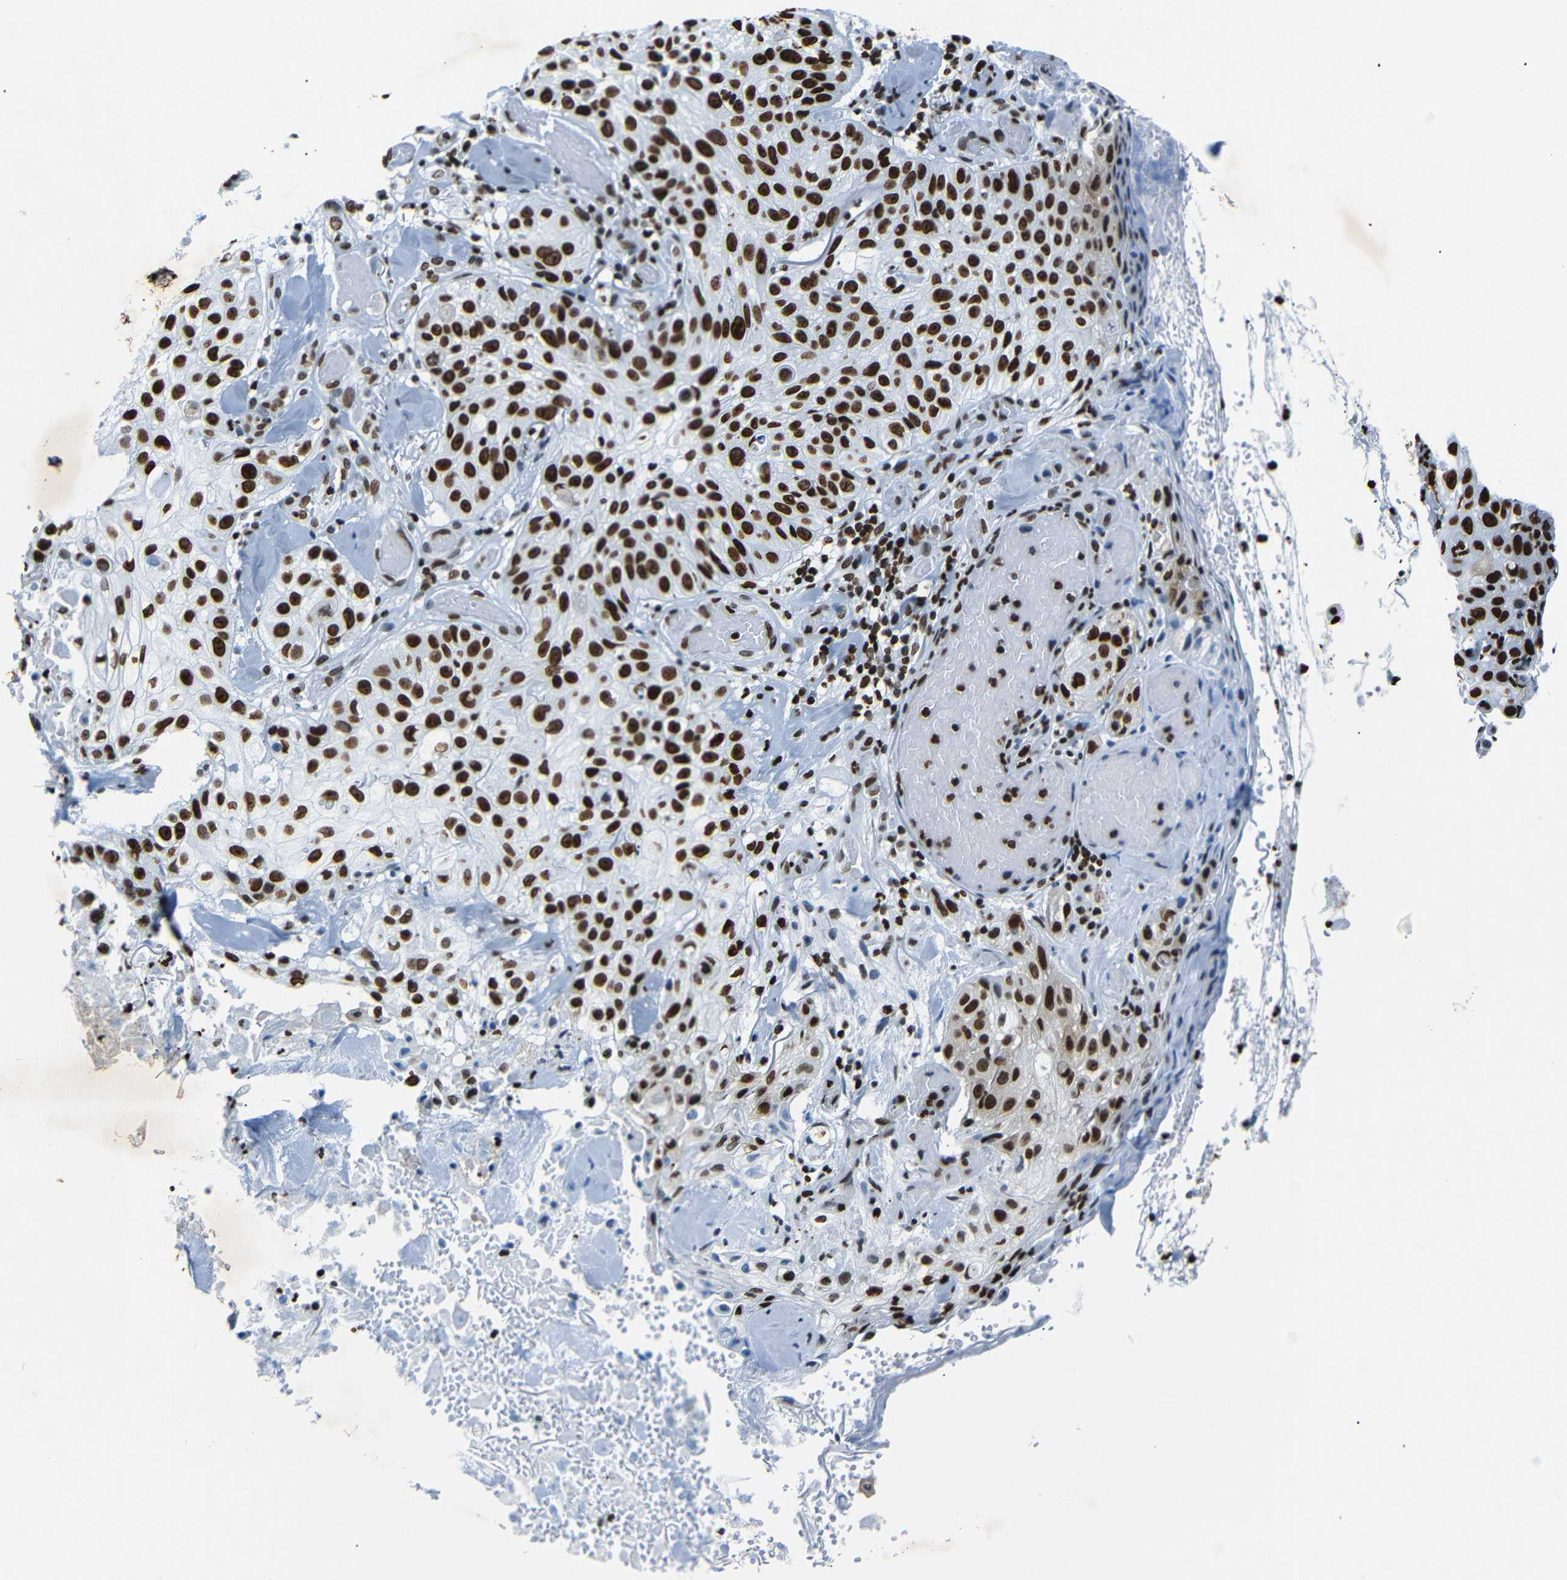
{"staining": {"intensity": "strong", "quantity": ">75%", "location": "nuclear"}, "tissue": "skin cancer", "cell_type": "Tumor cells", "image_type": "cancer", "snomed": [{"axis": "morphology", "description": "Squamous cell carcinoma, NOS"}, {"axis": "topography", "description": "Skin"}], "caption": "Skin cancer stained with DAB IHC displays high levels of strong nuclear expression in about >75% of tumor cells. Immunohistochemistry (ihc) stains the protein of interest in brown and the nuclei are stained blue.", "gene": "HMGN1", "patient": {"sex": "male", "age": 86}}